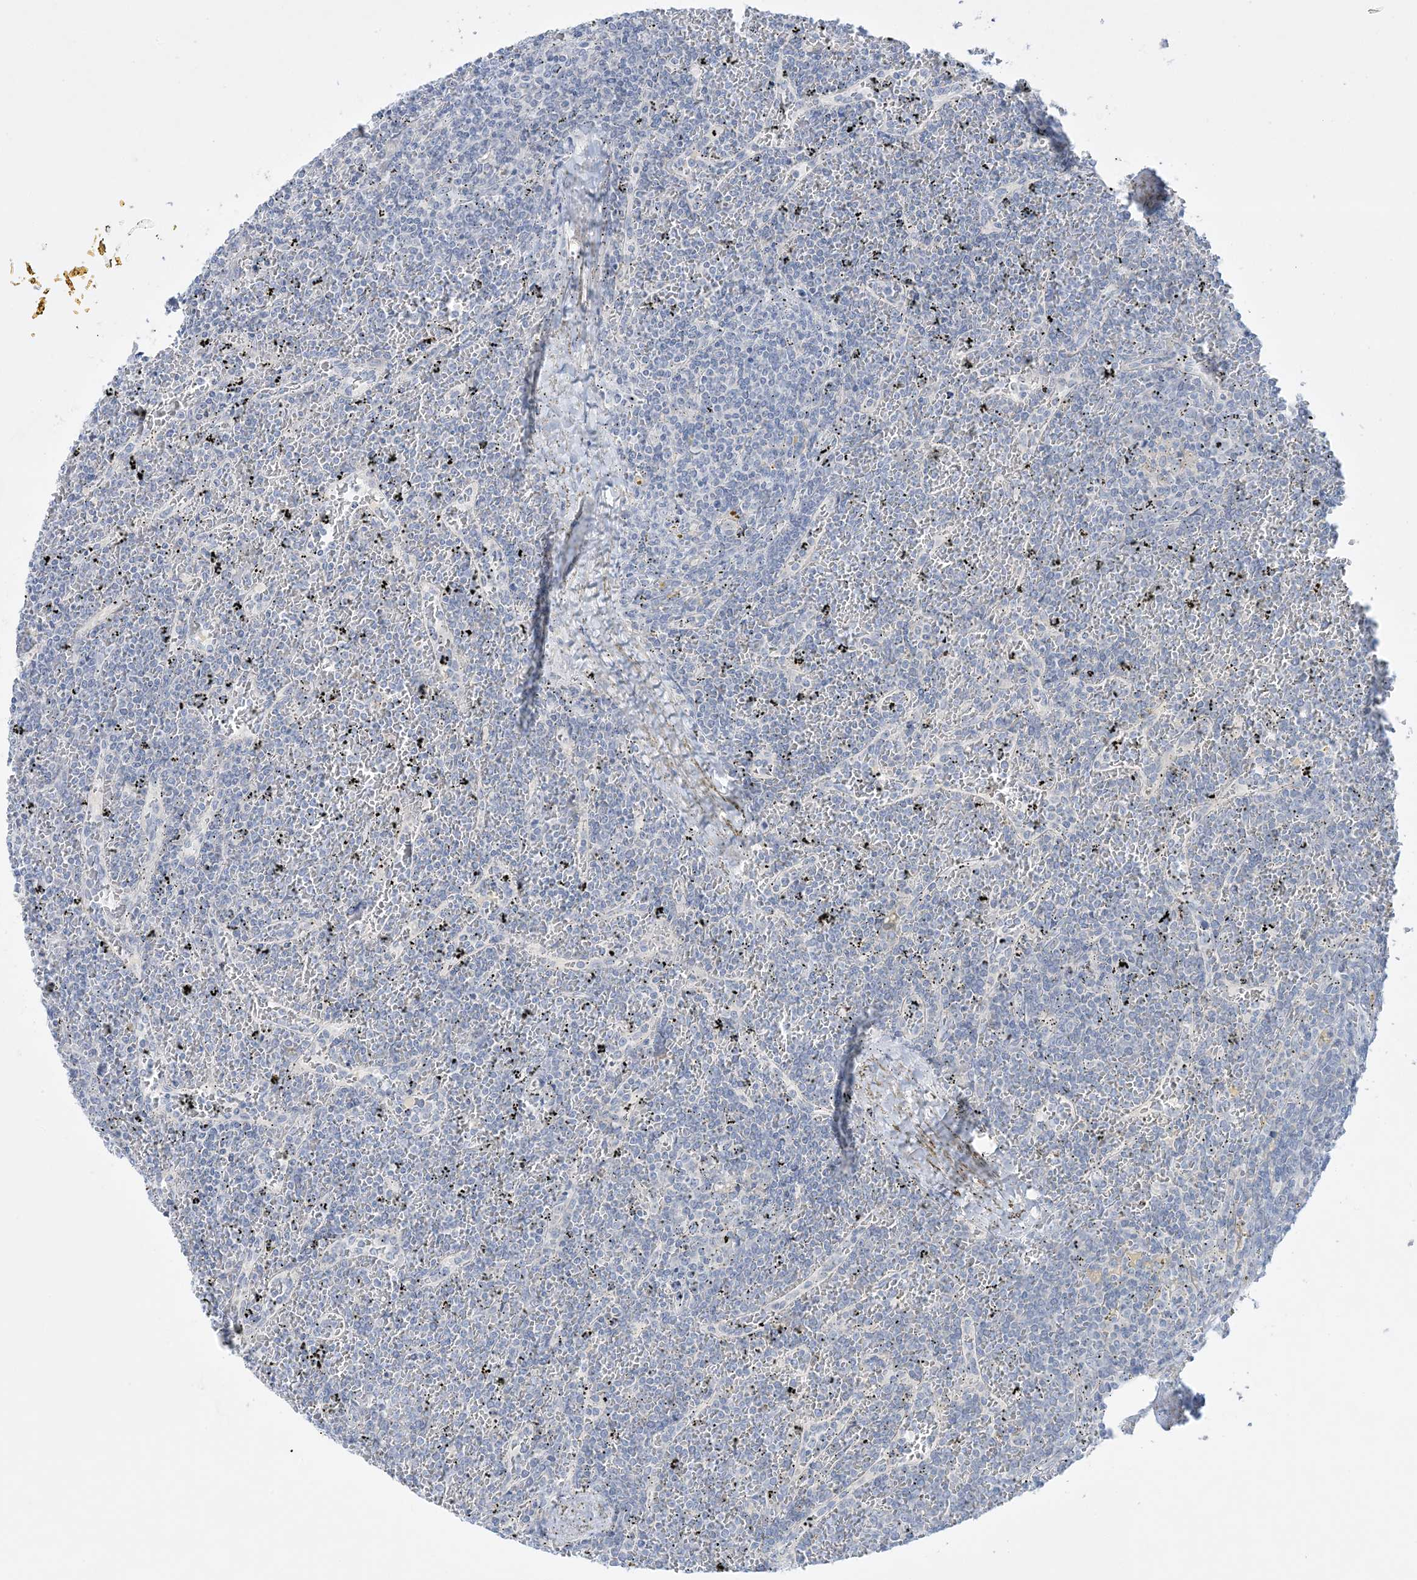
{"staining": {"intensity": "negative", "quantity": "none", "location": "none"}, "tissue": "lymphoma", "cell_type": "Tumor cells", "image_type": "cancer", "snomed": [{"axis": "morphology", "description": "Malignant lymphoma, non-Hodgkin's type, Low grade"}, {"axis": "topography", "description": "Spleen"}], "caption": "Immunohistochemistry image of lymphoma stained for a protein (brown), which shows no positivity in tumor cells.", "gene": "FAM184A", "patient": {"sex": "female", "age": 19}}